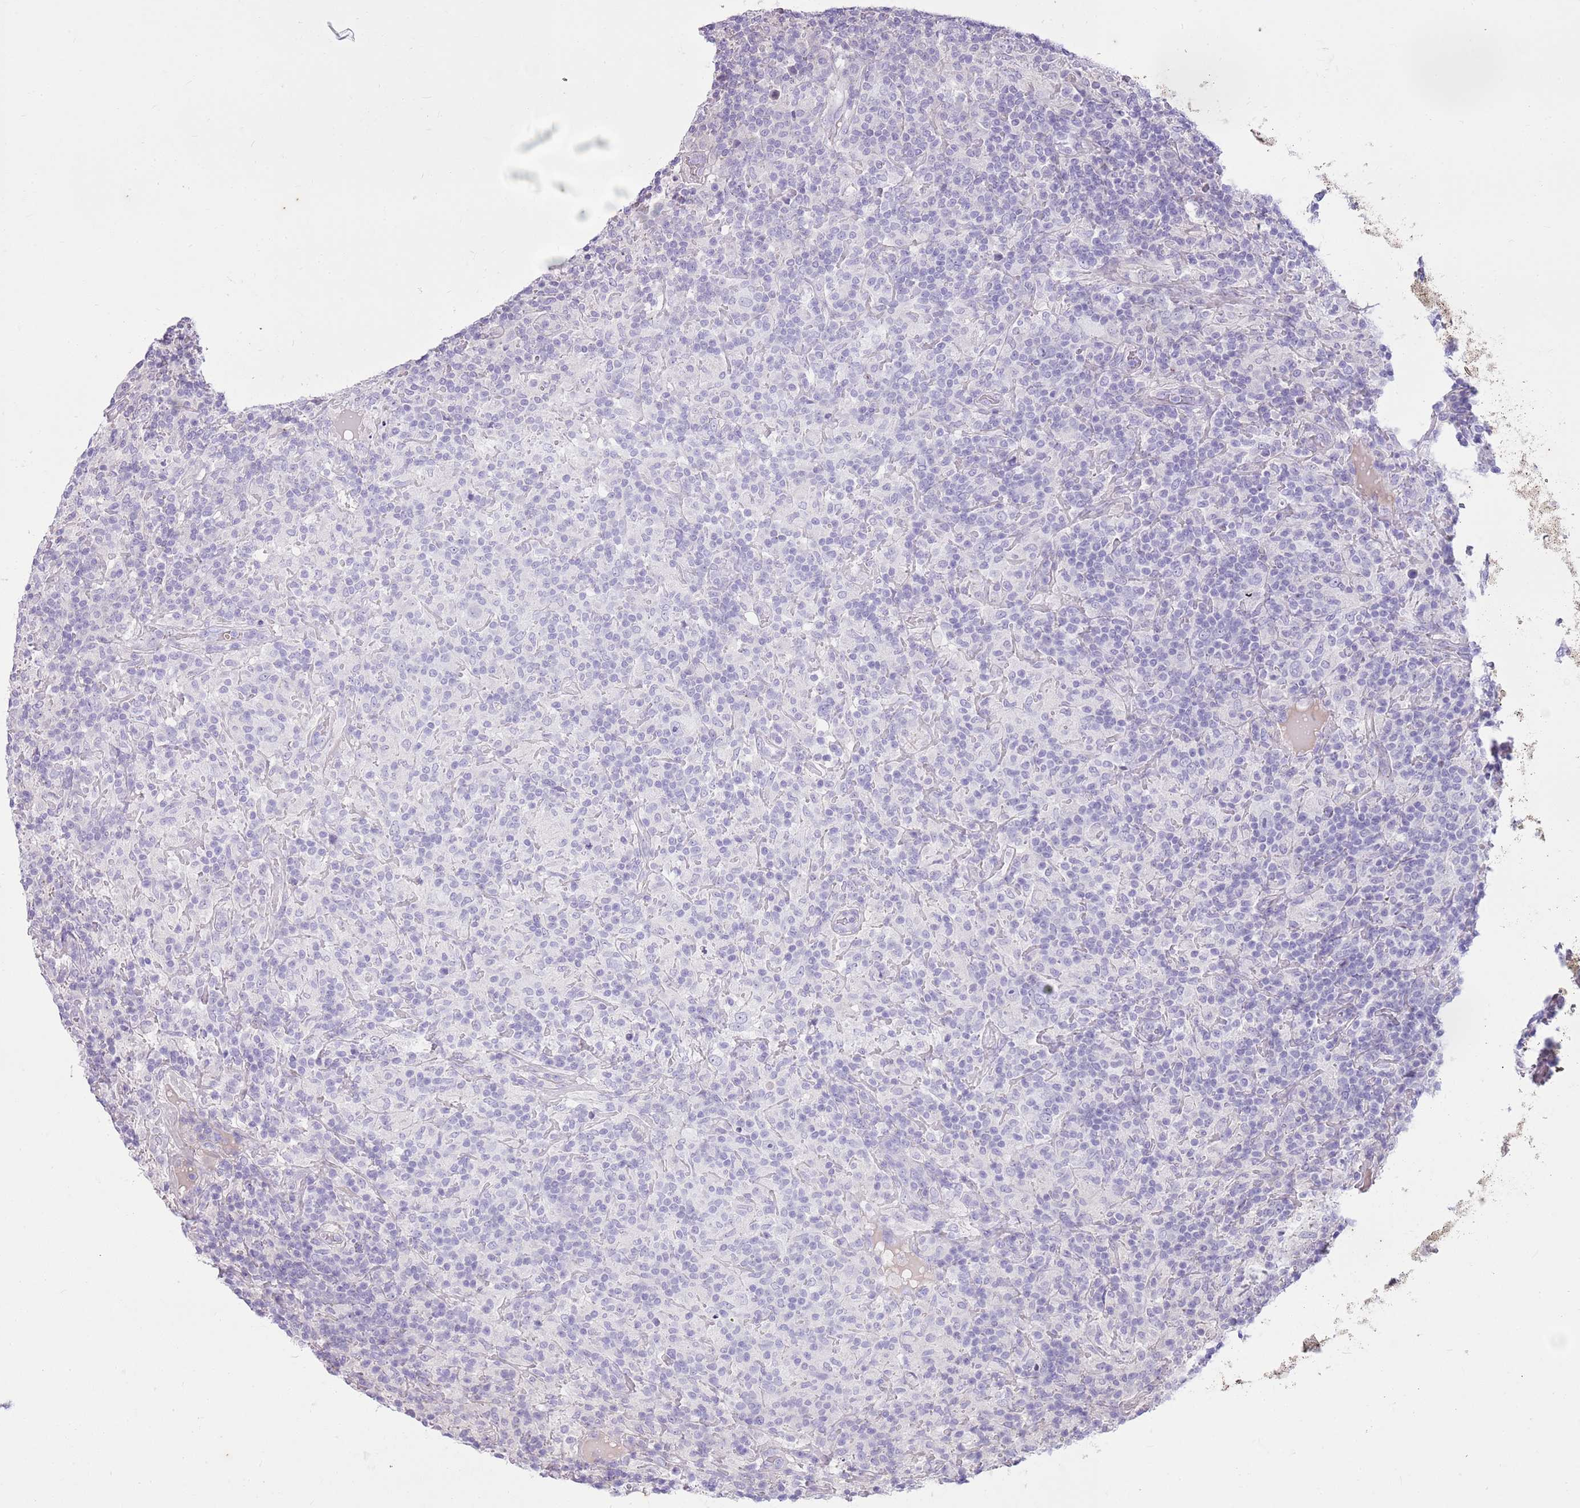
{"staining": {"intensity": "negative", "quantity": "none", "location": "none"}, "tissue": "lymphoma", "cell_type": "Tumor cells", "image_type": "cancer", "snomed": [{"axis": "morphology", "description": "Hodgkin's disease, NOS"}, {"axis": "topography", "description": "Lymph node"}], "caption": "Immunohistochemistry photomicrograph of lymphoma stained for a protein (brown), which displays no expression in tumor cells.", "gene": "CNPPD1", "patient": {"sex": "male", "age": 70}}